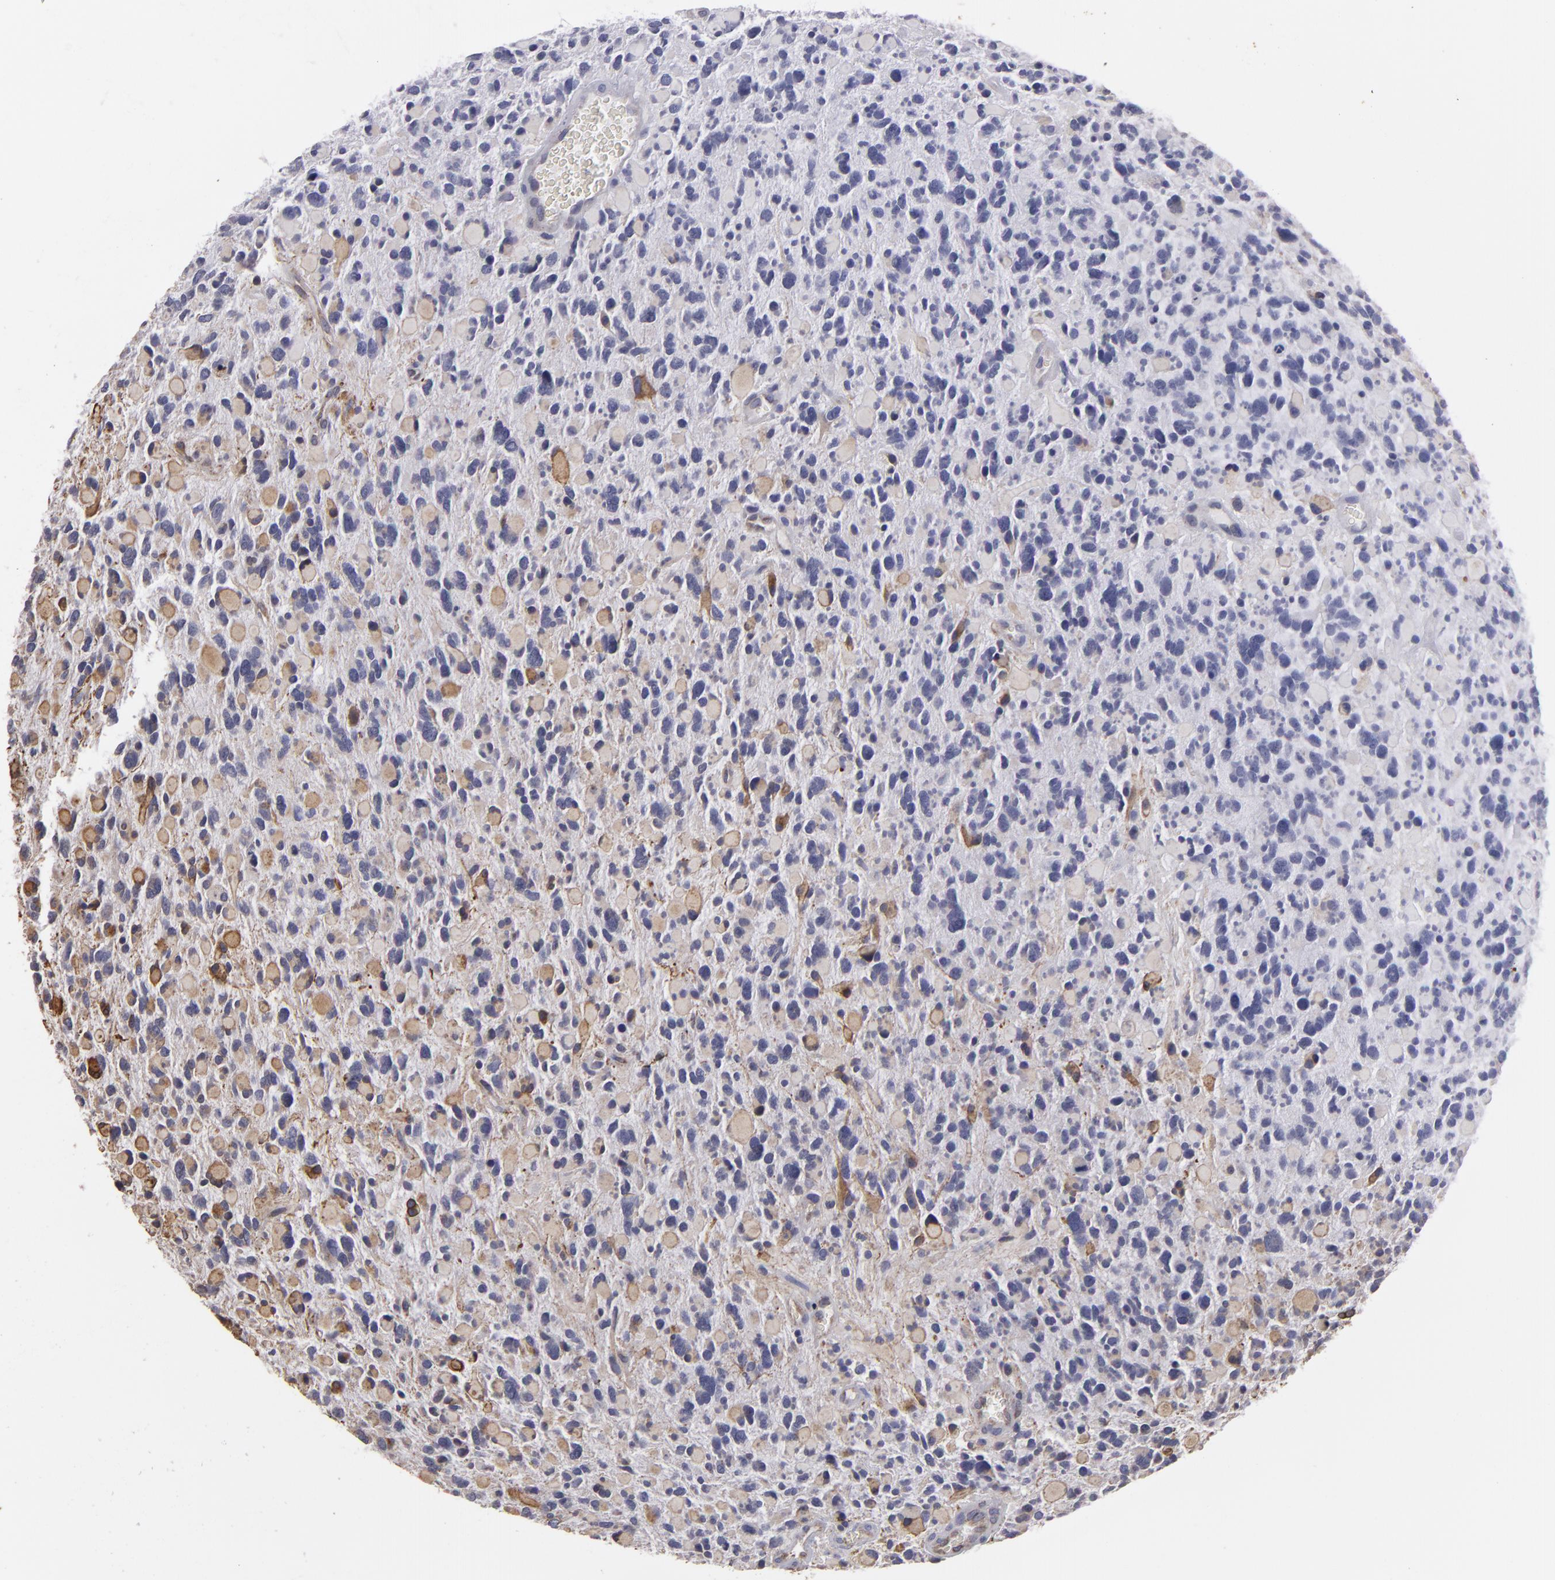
{"staining": {"intensity": "weak", "quantity": "25%-75%", "location": "cytoplasmic/membranous"}, "tissue": "glioma", "cell_type": "Tumor cells", "image_type": "cancer", "snomed": [{"axis": "morphology", "description": "Glioma, malignant, High grade"}, {"axis": "topography", "description": "Brain"}], "caption": "Malignant glioma (high-grade) stained for a protein (brown) demonstrates weak cytoplasmic/membranous positive expression in about 25%-75% of tumor cells.", "gene": "CYB5R3", "patient": {"sex": "female", "age": 37}}